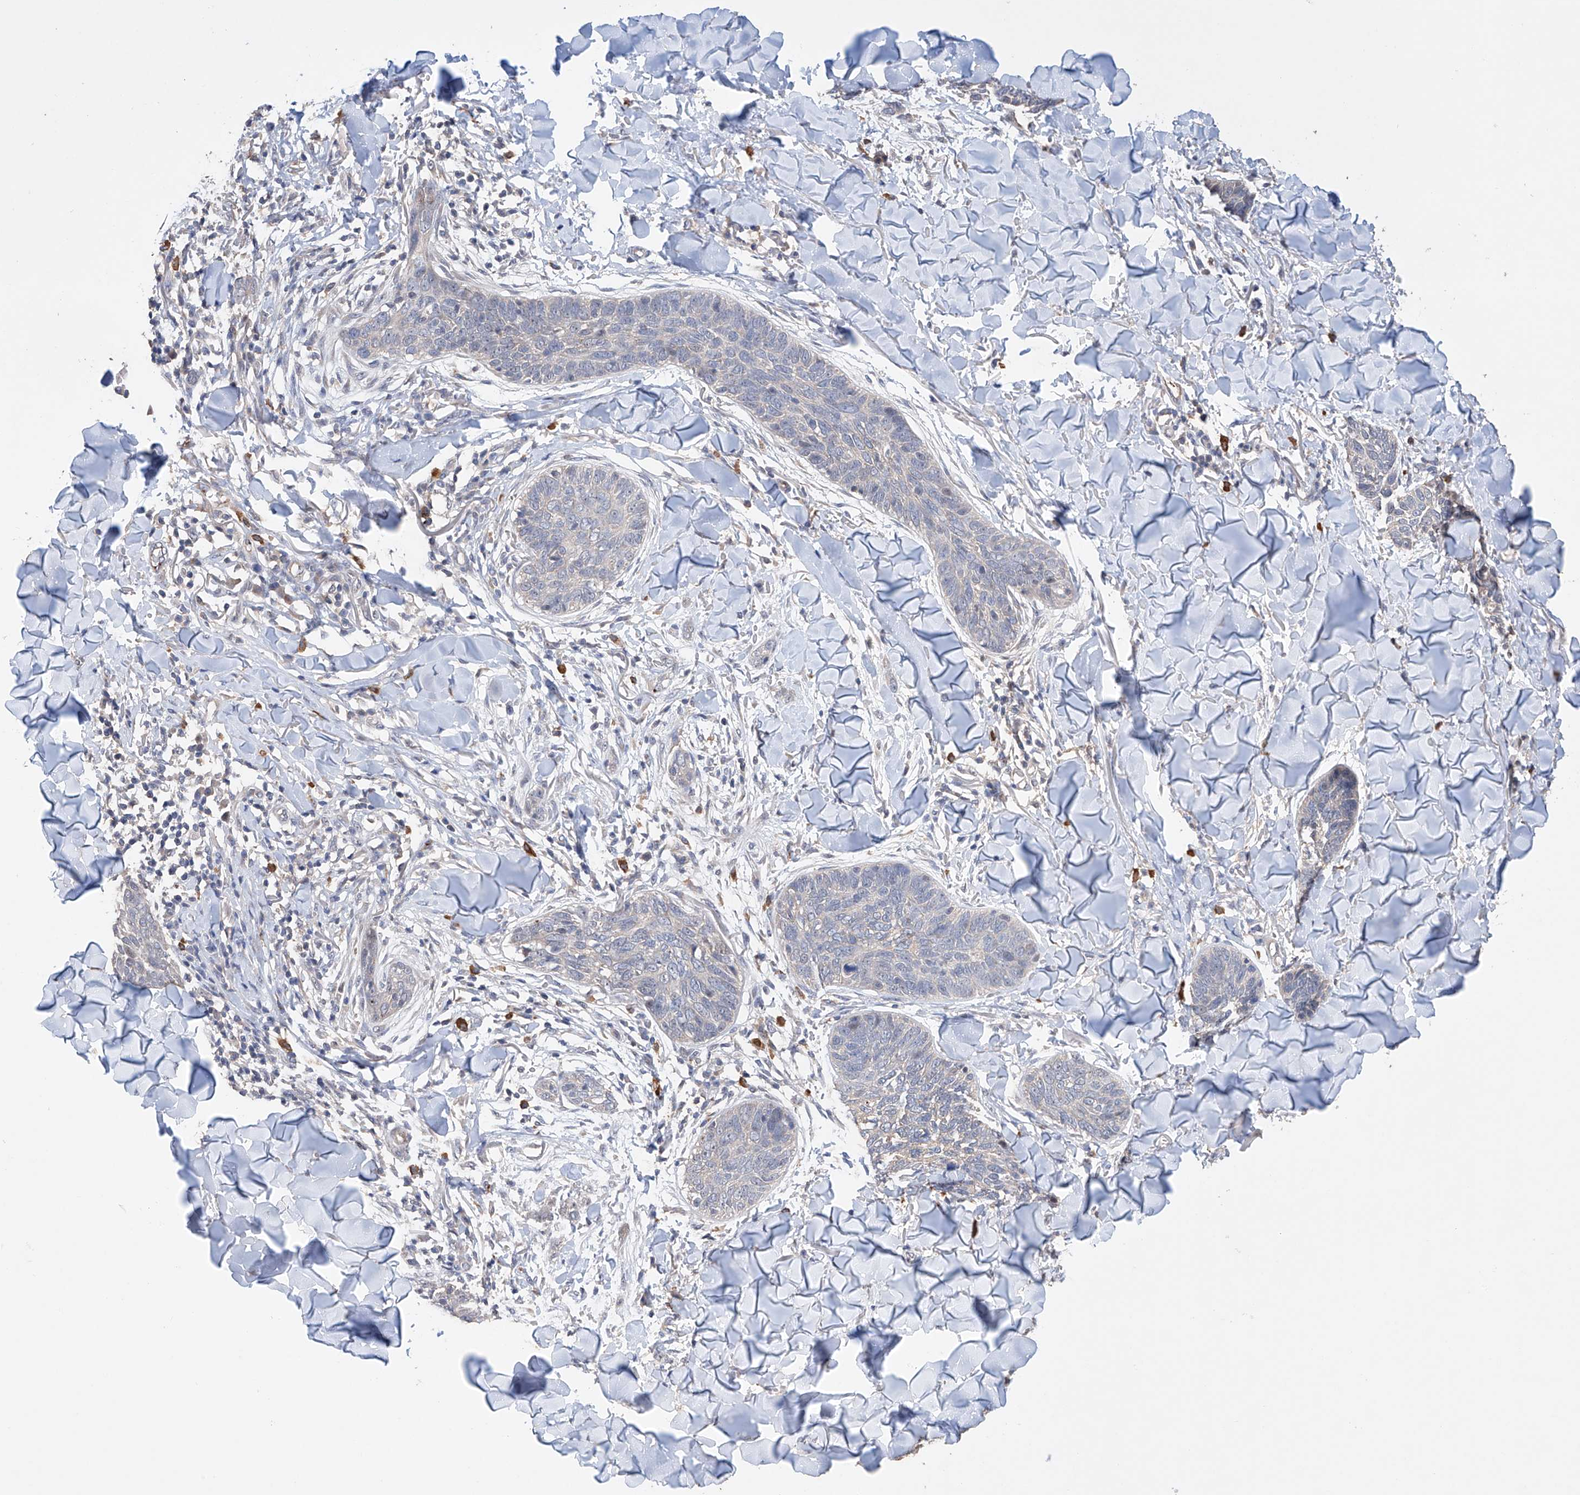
{"staining": {"intensity": "negative", "quantity": "none", "location": "none"}, "tissue": "skin cancer", "cell_type": "Tumor cells", "image_type": "cancer", "snomed": [{"axis": "morphology", "description": "Basal cell carcinoma"}, {"axis": "topography", "description": "Skin"}], "caption": "A high-resolution image shows immunohistochemistry (IHC) staining of skin basal cell carcinoma, which reveals no significant staining in tumor cells.", "gene": "AFG1L", "patient": {"sex": "male", "age": 85}}